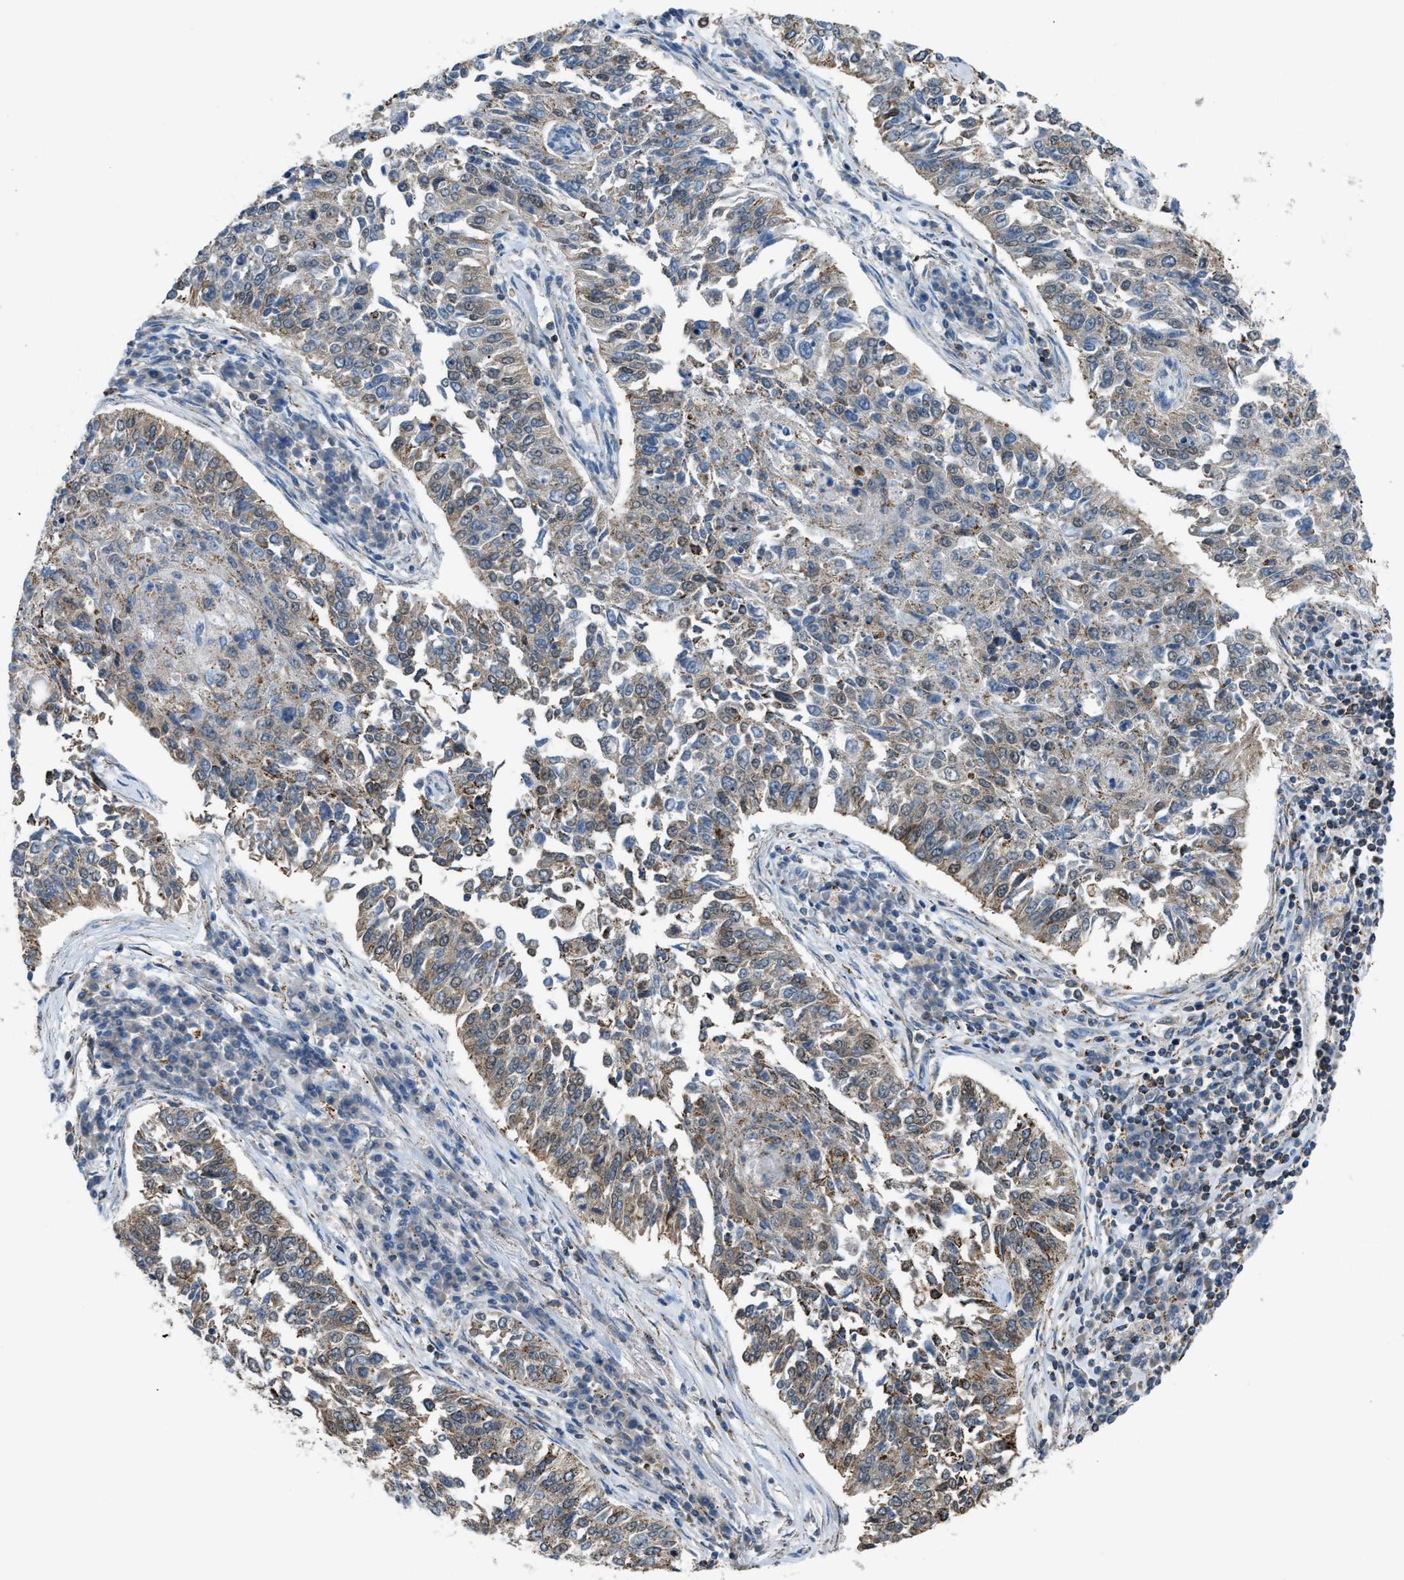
{"staining": {"intensity": "moderate", "quantity": ">75%", "location": "cytoplasmic/membranous"}, "tissue": "lung cancer", "cell_type": "Tumor cells", "image_type": "cancer", "snomed": [{"axis": "morphology", "description": "Normal tissue, NOS"}, {"axis": "morphology", "description": "Squamous cell carcinoma, NOS"}, {"axis": "topography", "description": "Cartilage tissue"}, {"axis": "topography", "description": "Bronchus"}, {"axis": "topography", "description": "Lung"}], "caption": "The photomicrograph reveals immunohistochemical staining of lung cancer. There is moderate cytoplasmic/membranous expression is appreciated in about >75% of tumor cells.", "gene": "ETFB", "patient": {"sex": "female", "age": 49}}